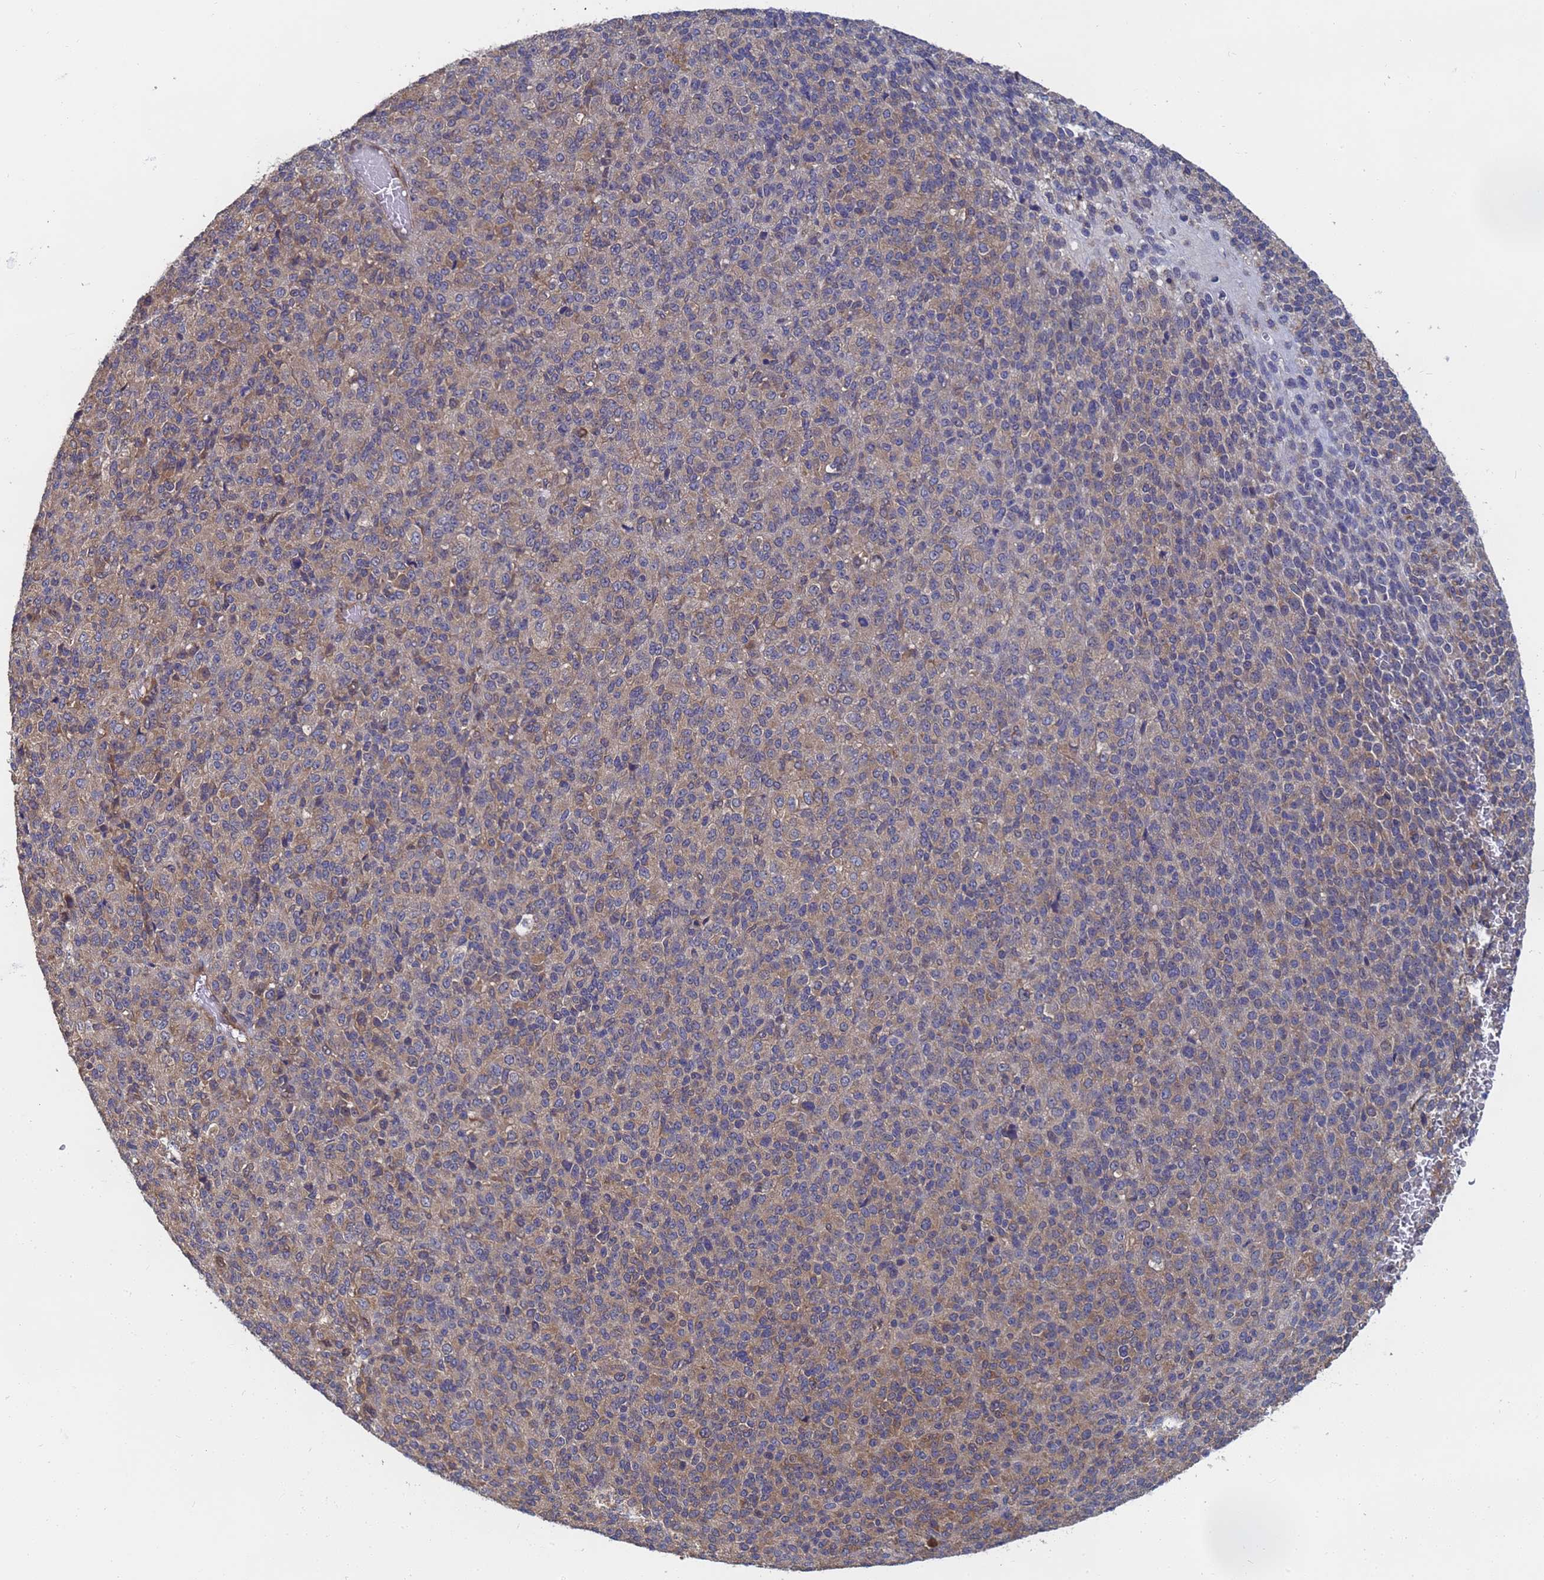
{"staining": {"intensity": "weak", "quantity": "25%-75%", "location": "cytoplasmic/membranous"}, "tissue": "melanoma", "cell_type": "Tumor cells", "image_type": "cancer", "snomed": [{"axis": "morphology", "description": "Malignant melanoma, Metastatic site"}, {"axis": "topography", "description": "Brain"}], "caption": "The immunohistochemical stain shows weak cytoplasmic/membranous expression in tumor cells of malignant melanoma (metastatic site) tissue.", "gene": "ALS2CL", "patient": {"sex": "female", "age": 56}}